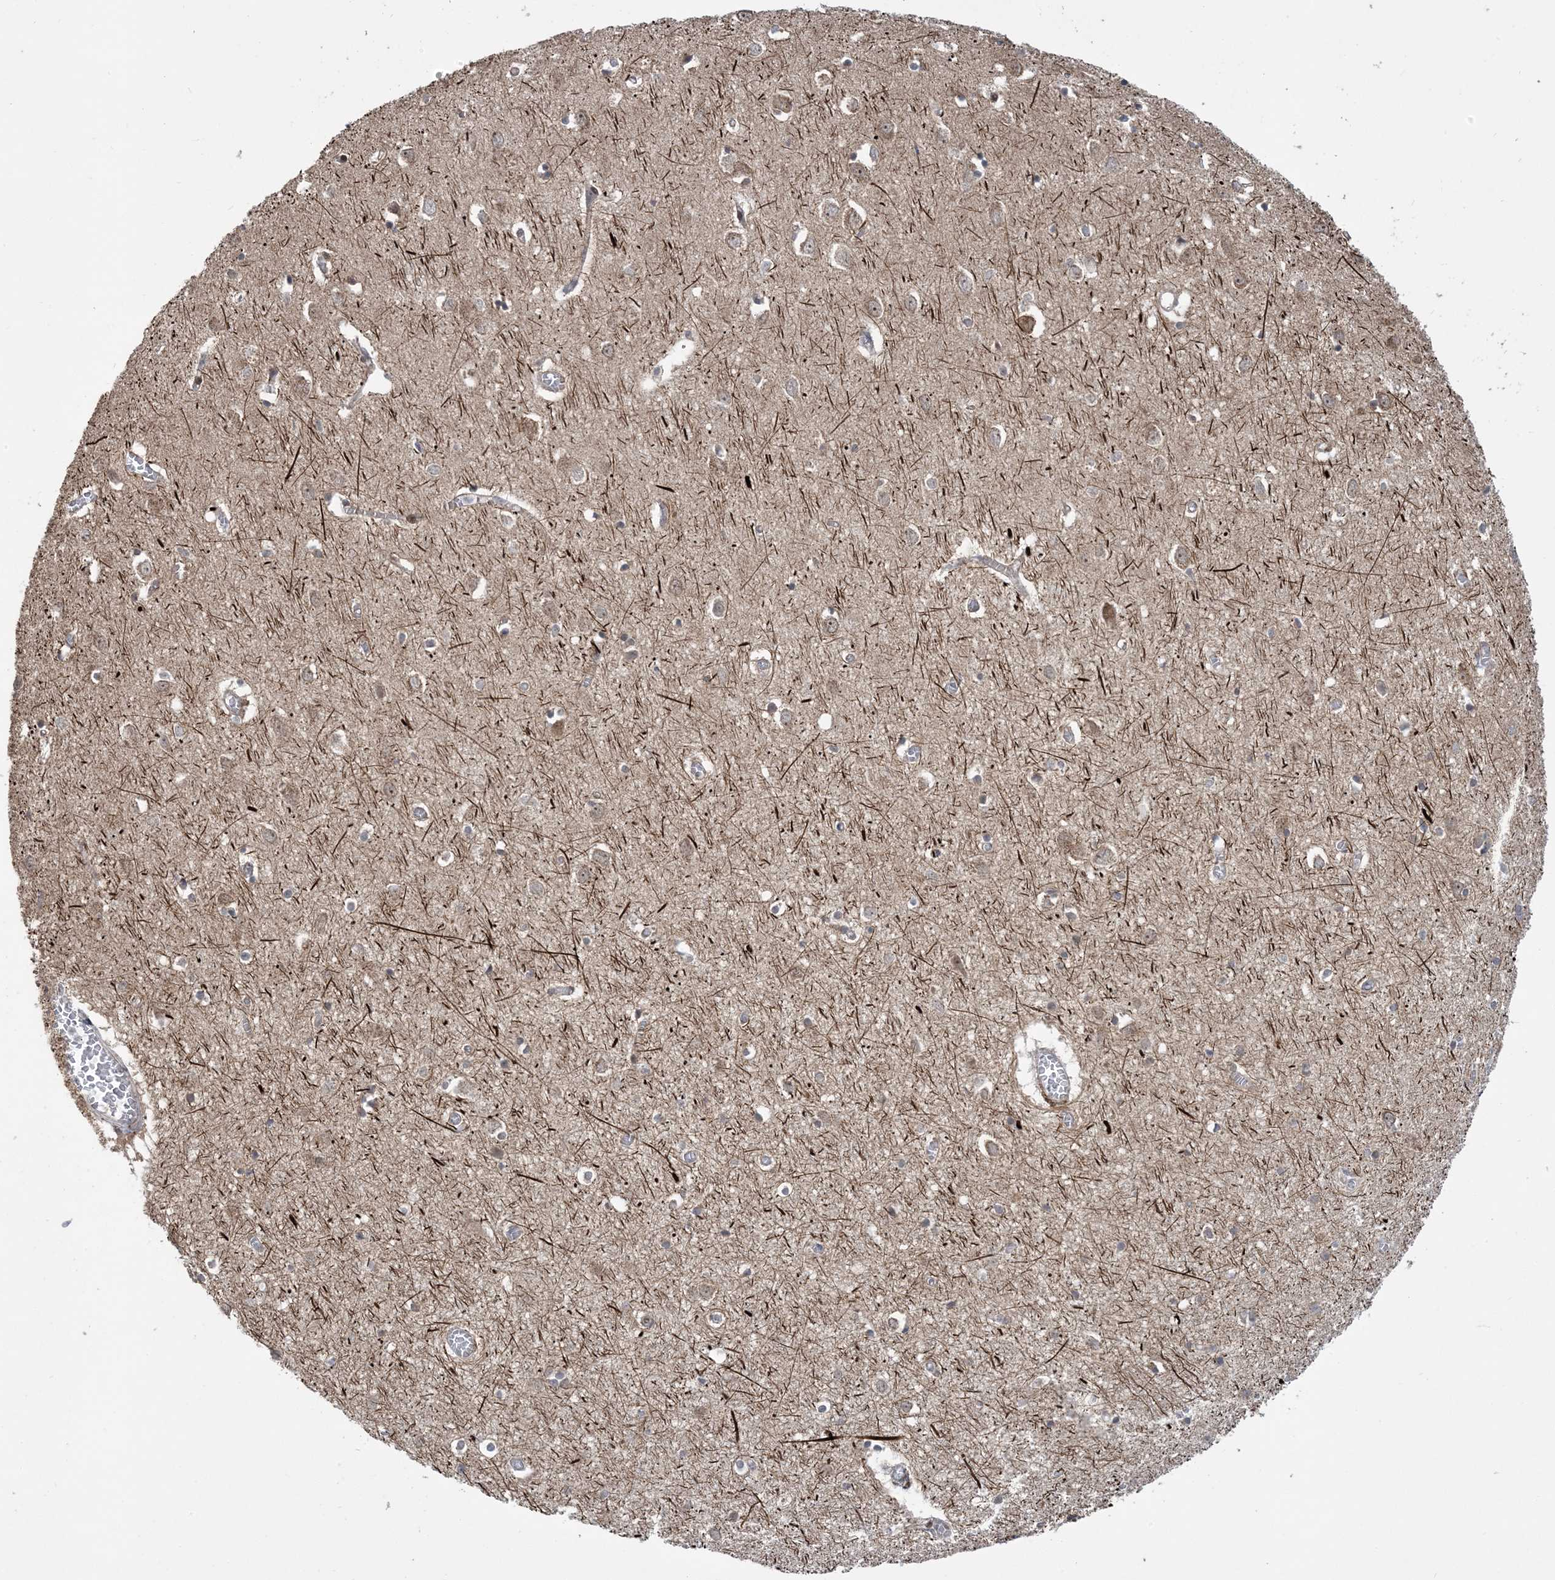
{"staining": {"intensity": "negative", "quantity": "none", "location": "none"}, "tissue": "cerebral cortex", "cell_type": "Endothelial cells", "image_type": "normal", "snomed": [{"axis": "morphology", "description": "Normal tissue, NOS"}, {"axis": "topography", "description": "Cerebral cortex"}], "caption": "IHC image of unremarkable human cerebral cortex stained for a protein (brown), which reveals no positivity in endothelial cells. (Brightfield microscopy of DAB (3,3'-diaminobenzidine) IHC at high magnification).", "gene": "FAM9B", "patient": {"sex": "female", "age": 64}}